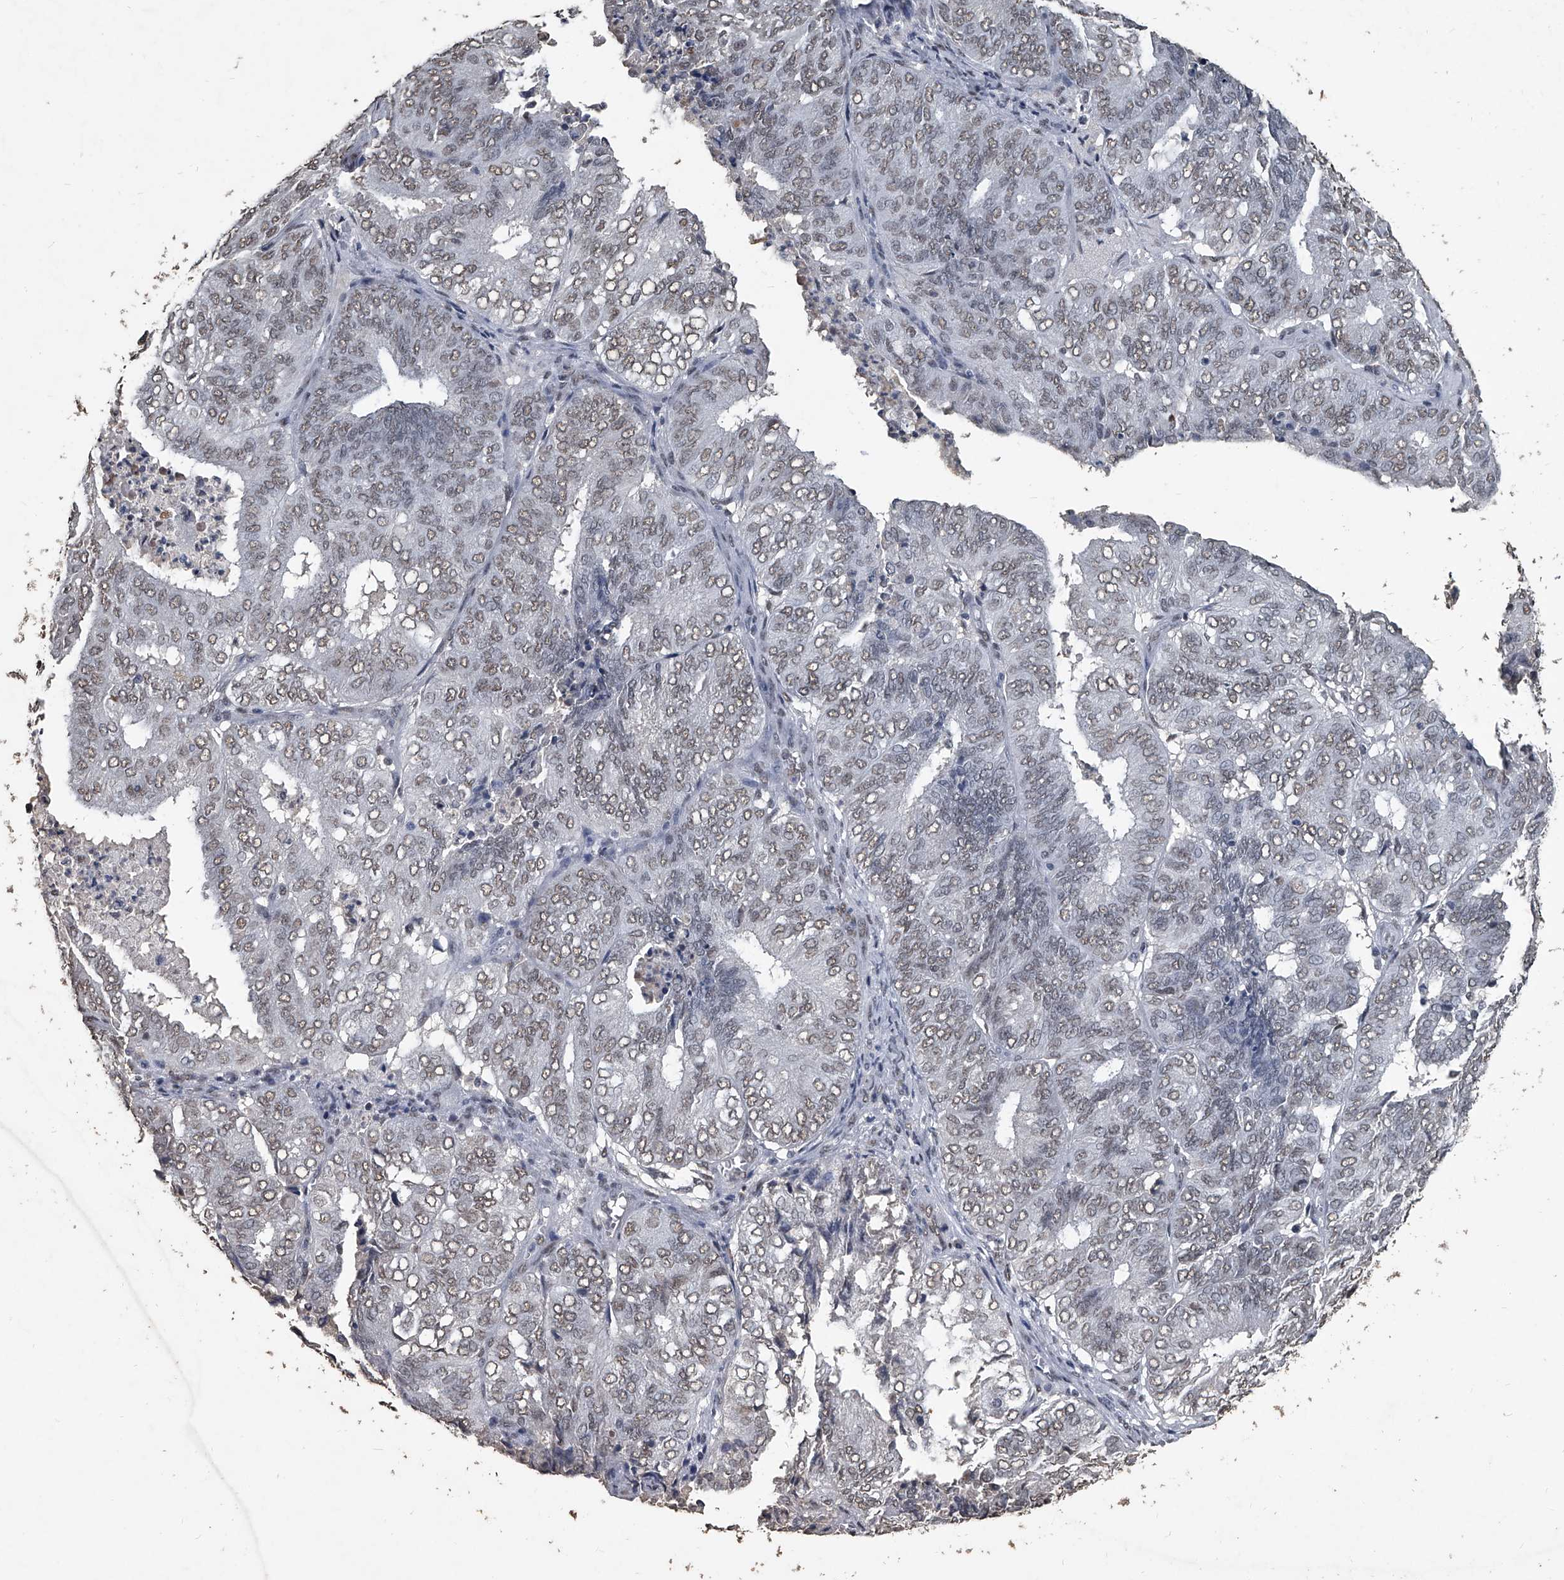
{"staining": {"intensity": "weak", "quantity": ">75%", "location": "nuclear"}, "tissue": "endometrial cancer", "cell_type": "Tumor cells", "image_type": "cancer", "snomed": [{"axis": "morphology", "description": "Adenocarcinoma, NOS"}, {"axis": "topography", "description": "Uterus"}], "caption": "The micrograph displays immunohistochemical staining of endometrial adenocarcinoma. There is weak nuclear positivity is seen in approximately >75% of tumor cells. (IHC, brightfield microscopy, high magnification).", "gene": "MATR3", "patient": {"sex": "female", "age": 60}}